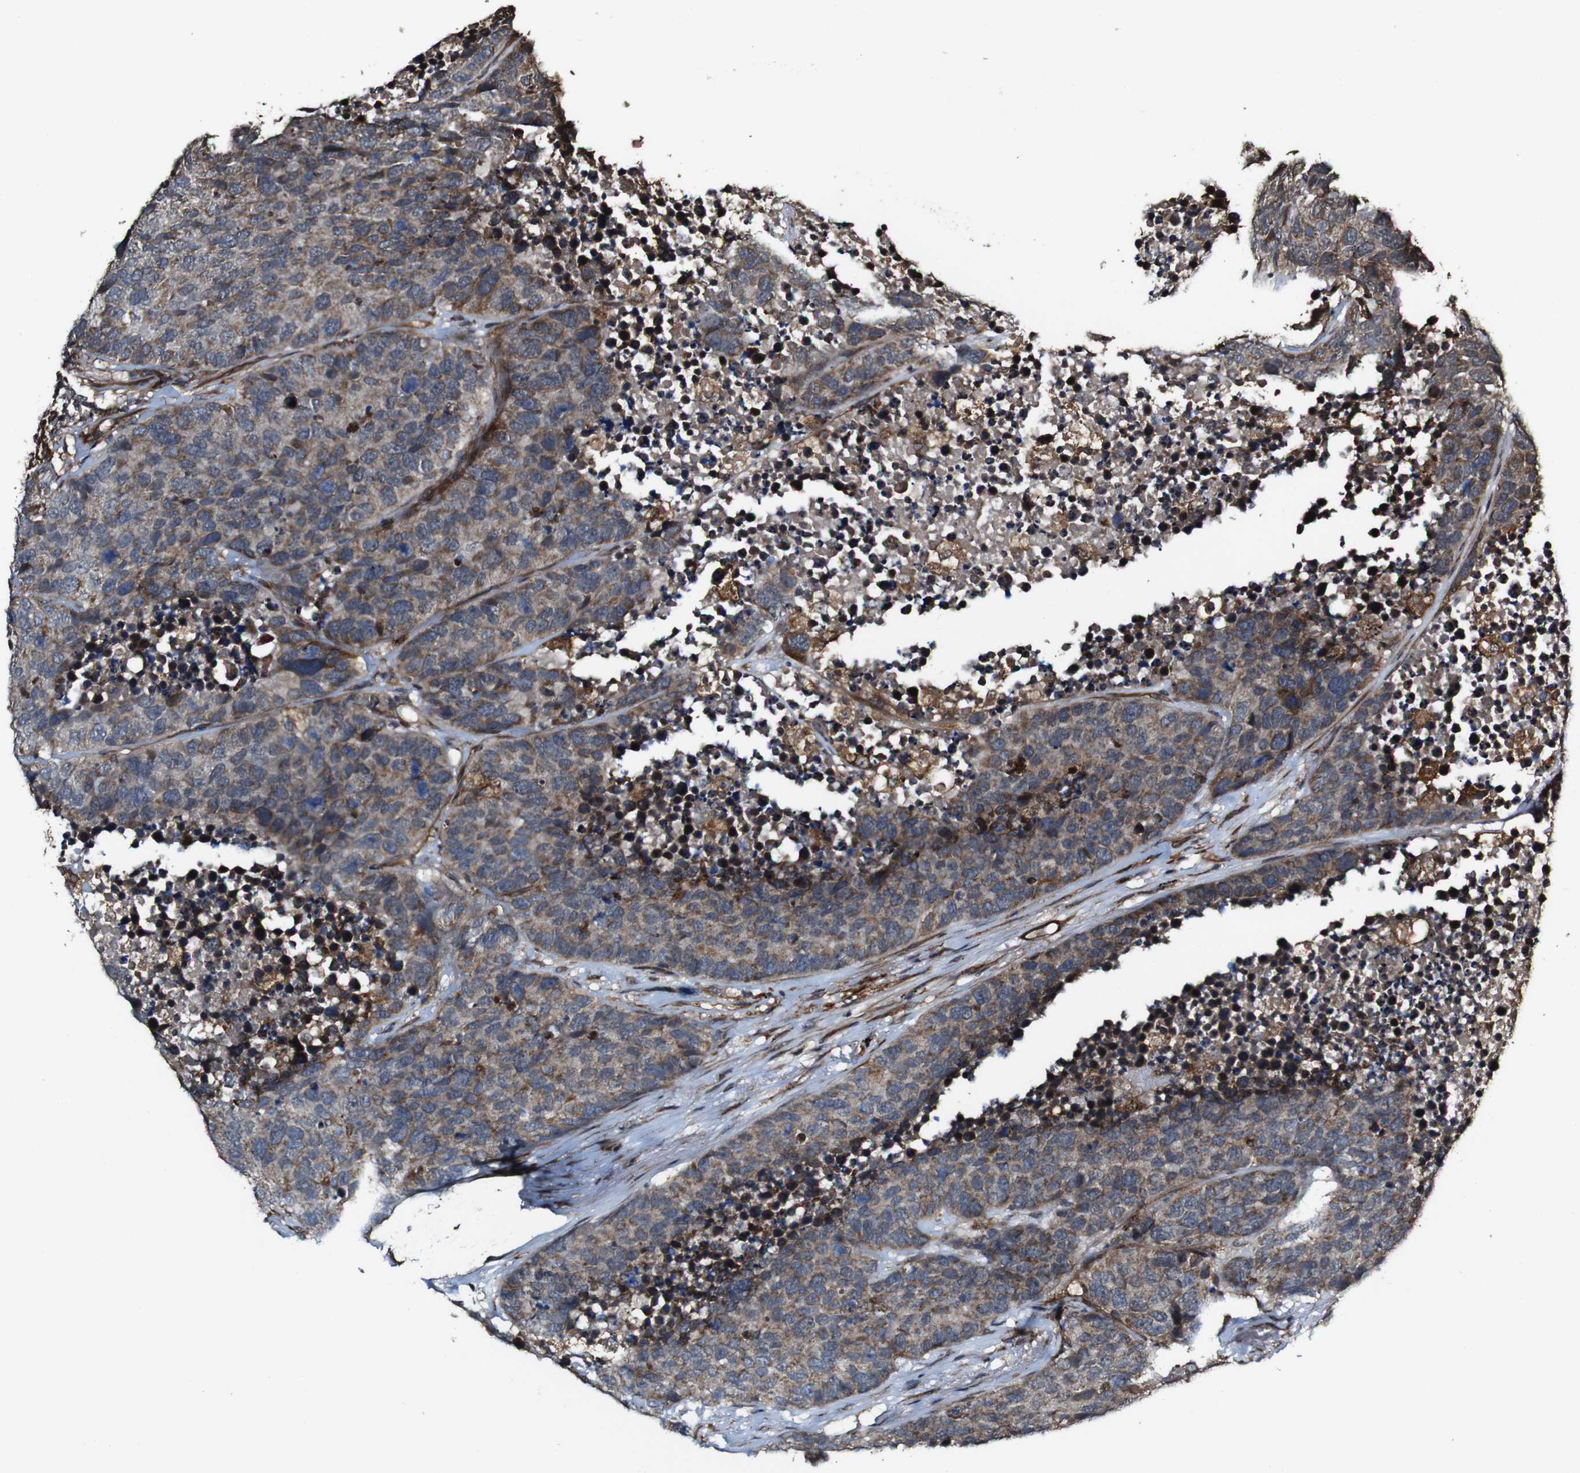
{"staining": {"intensity": "moderate", "quantity": ">75%", "location": "cytoplasmic/membranous"}, "tissue": "carcinoid", "cell_type": "Tumor cells", "image_type": "cancer", "snomed": [{"axis": "morphology", "description": "Carcinoid, malignant, NOS"}, {"axis": "topography", "description": "Lung"}], "caption": "Carcinoid (malignant) was stained to show a protein in brown. There is medium levels of moderate cytoplasmic/membranous expression in approximately >75% of tumor cells.", "gene": "BTN3A3", "patient": {"sex": "male", "age": 60}}